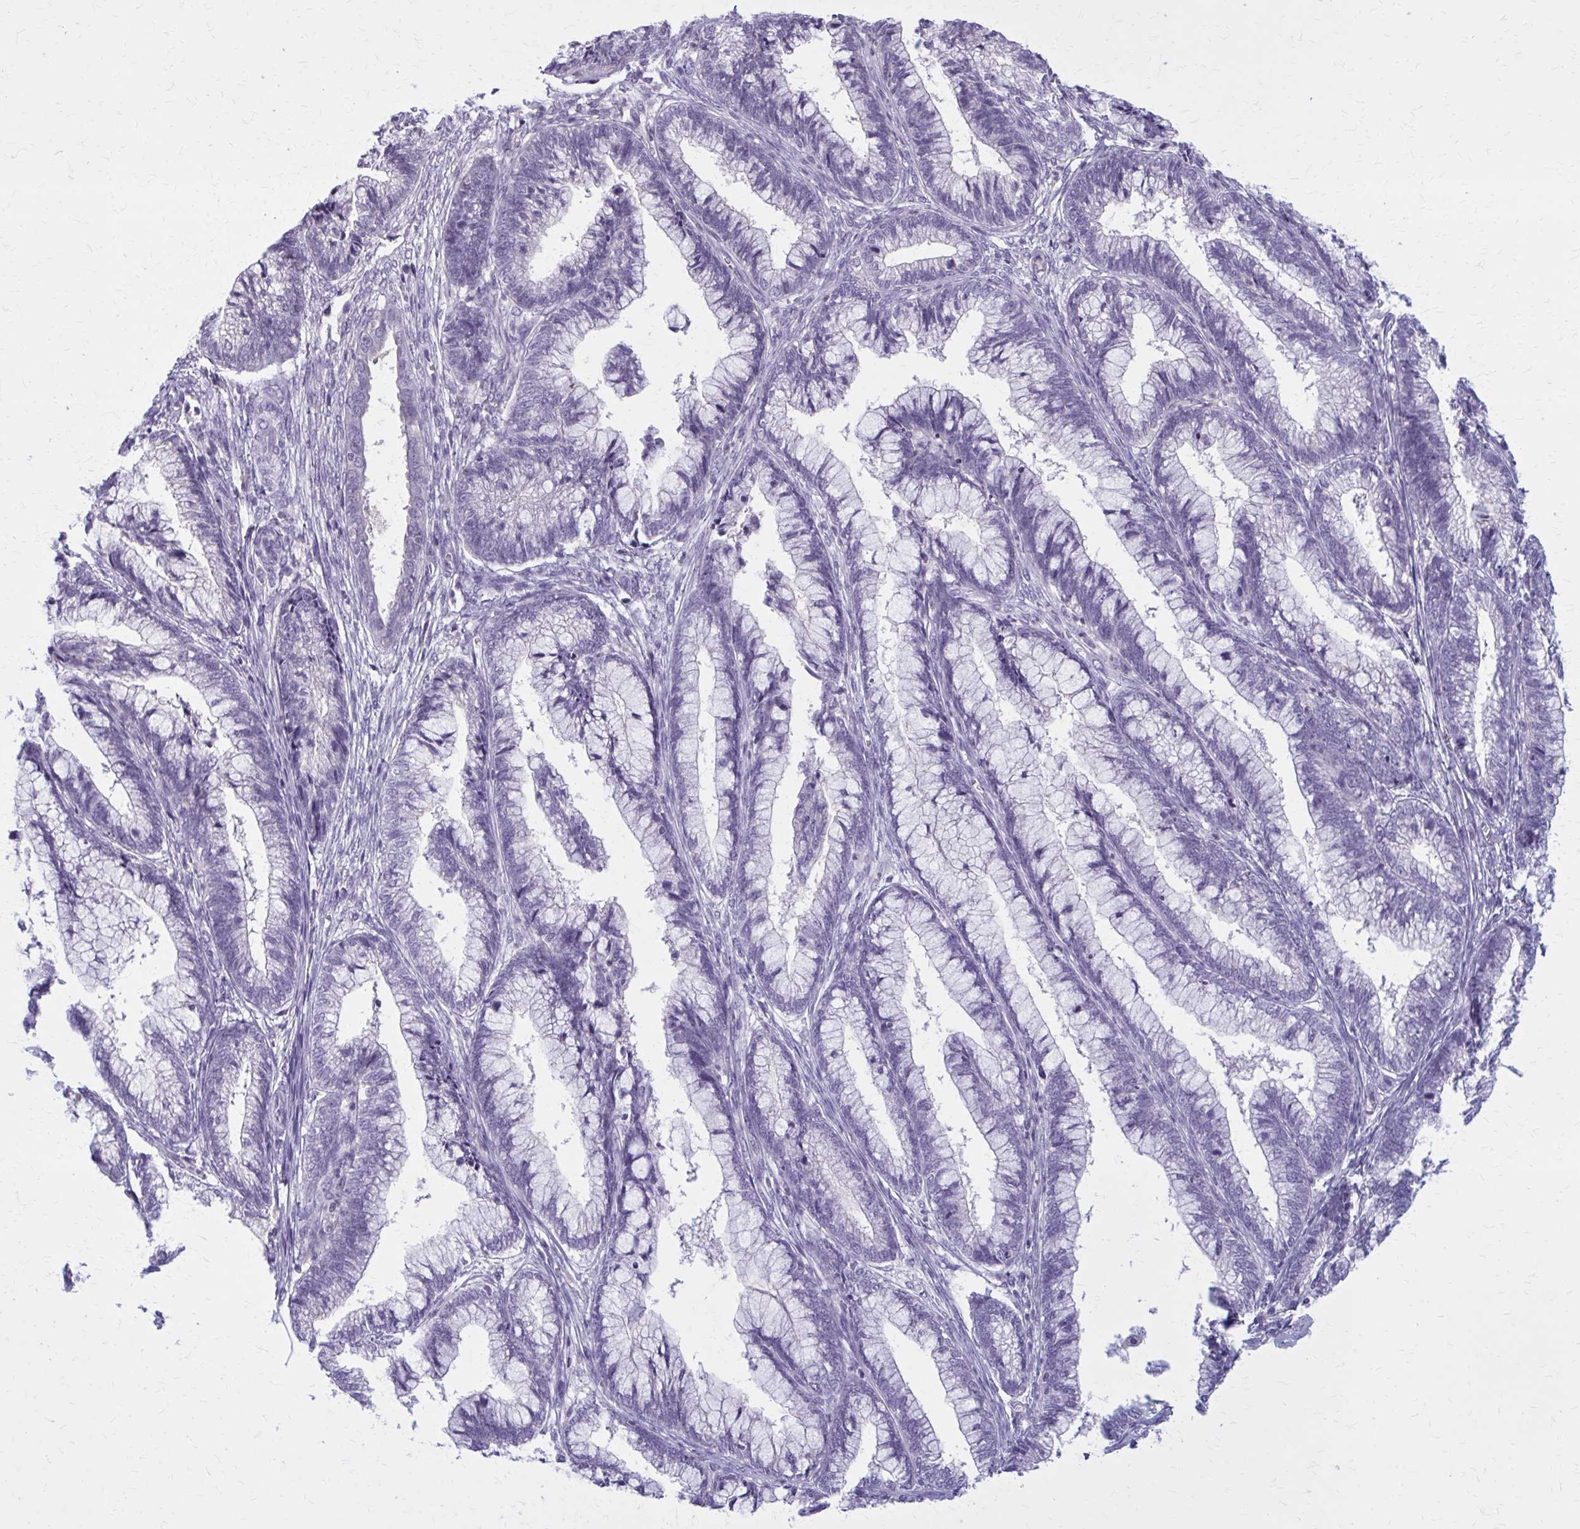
{"staining": {"intensity": "negative", "quantity": "none", "location": "none"}, "tissue": "cervical cancer", "cell_type": "Tumor cells", "image_type": "cancer", "snomed": [{"axis": "morphology", "description": "Adenocarcinoma, NOS"}, {"axis": "topography", "description": "Cervix"}], "caption": "Tumor cells are negative for brown protein staining in cervical adenocarcinoma.", "gene": "OR4A47", "patient": {"sex": "female", "age": 44}}